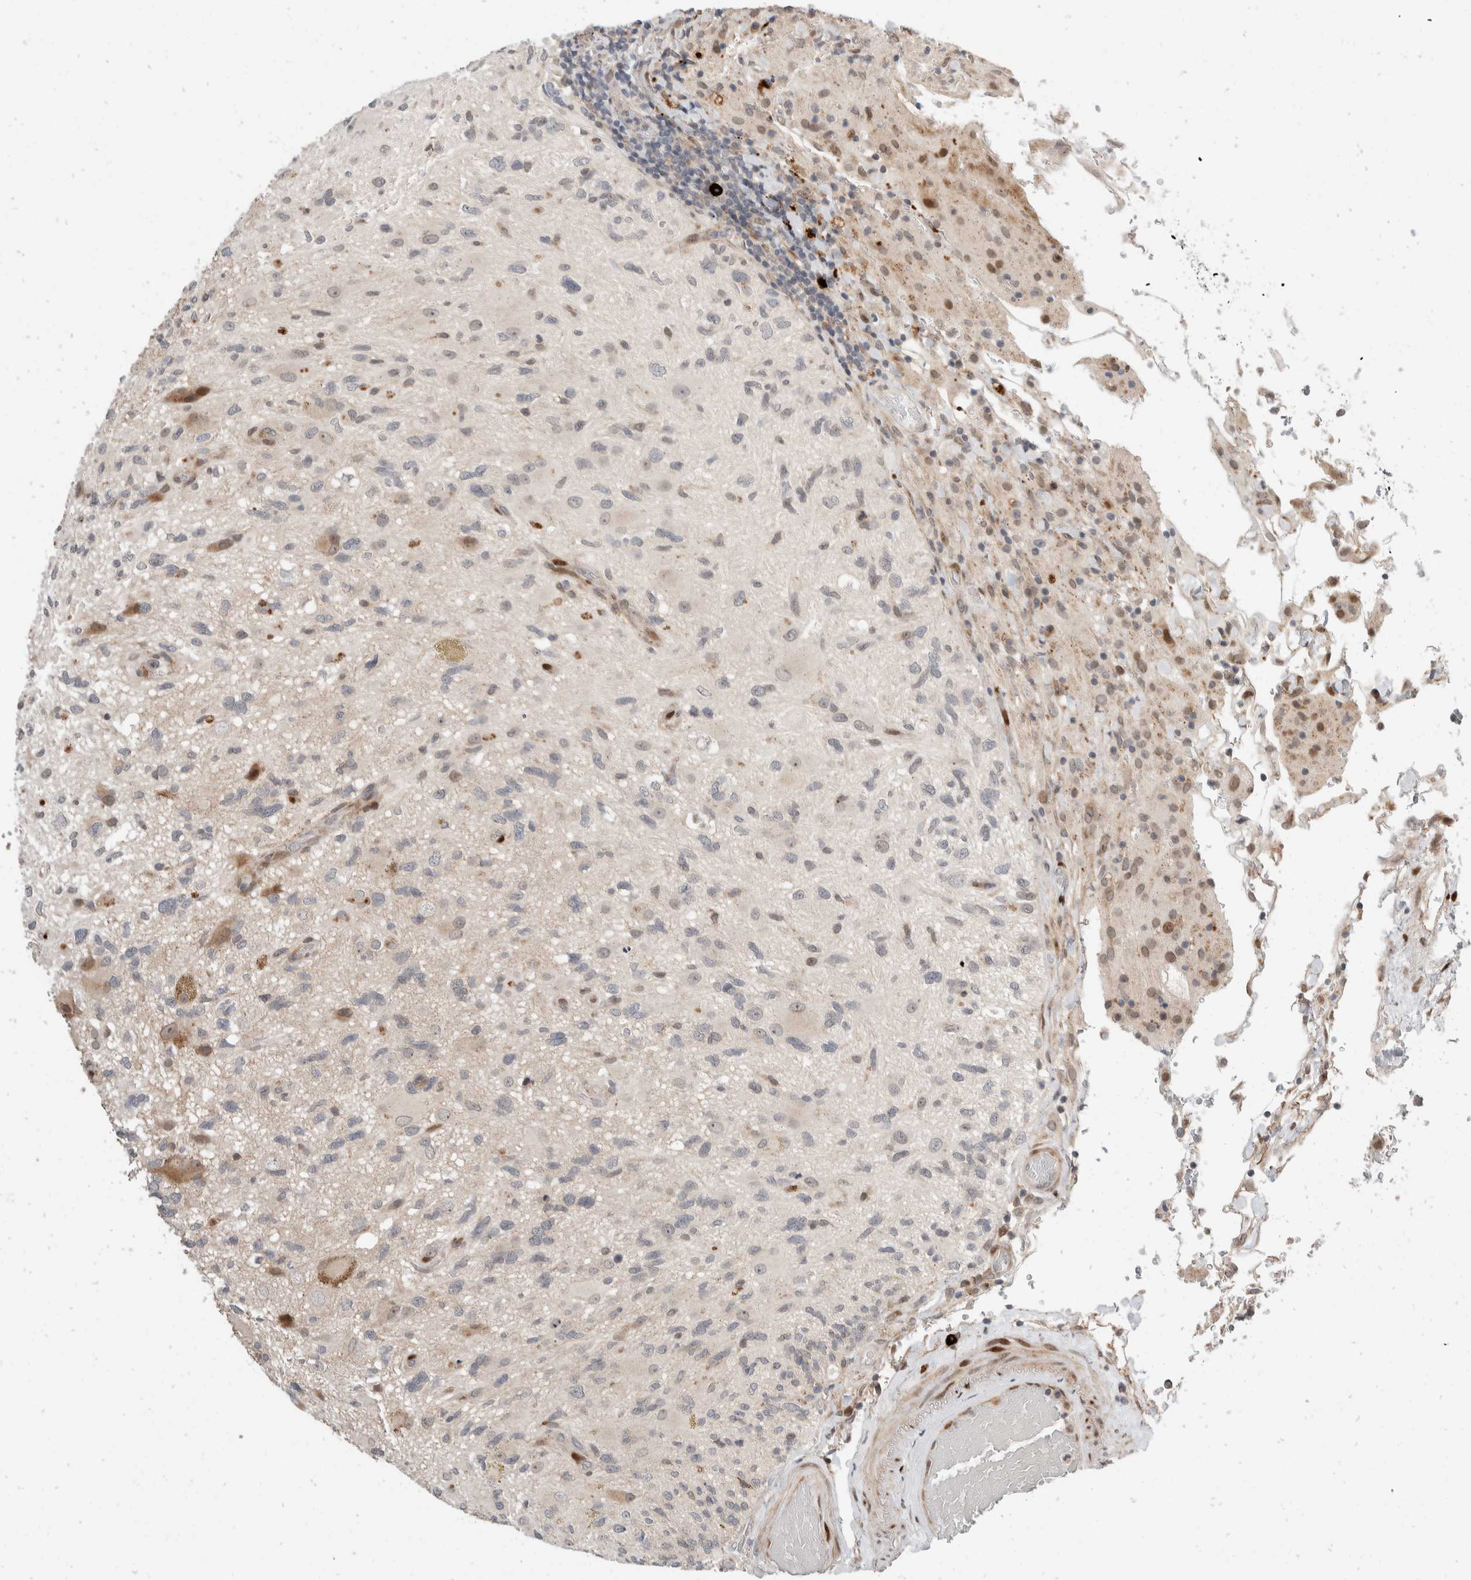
{"staining": {"intensity": "negative", "quantity": "none", "location": "none"}, "tissue": "glioma", "cell_type": "Tumor cells", "image_type": "cancer", "snomed": [{"axis": "morphology", "description": "Glioma, malignant, High grade"}, {"axis": "topography", "description": "Brain"}], "caption": "DAB (3,3'-diaminobenzidine) immunohistochemical staining of glioma exhibits no significant expression in tumor cells. (DAB immunohistochemistry (IHC) with hematoxylin counter stain).", "gene": "ZNF703", "patient": {"sex": "male", "age": 33}}